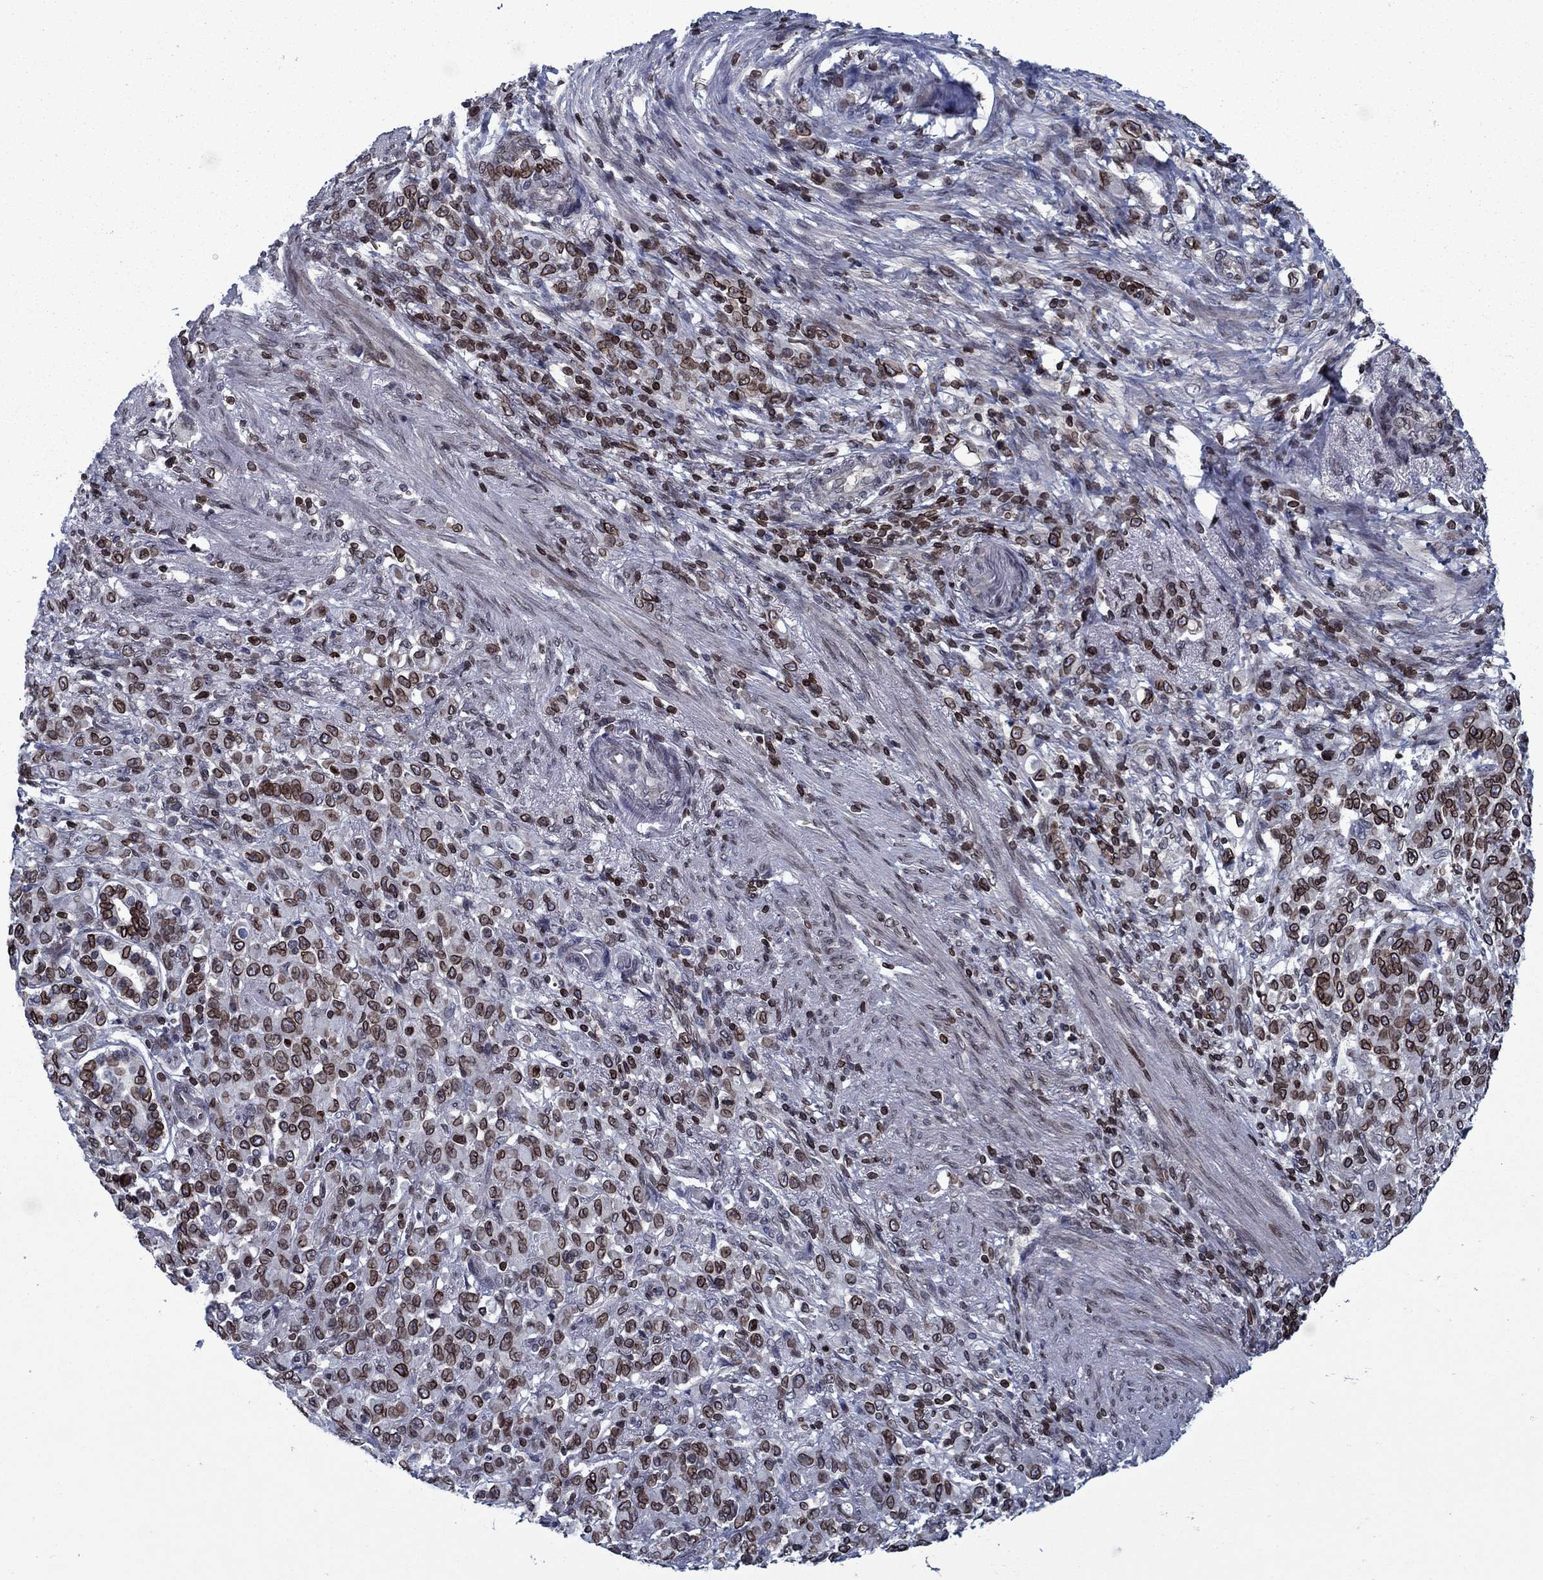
{"staining": {"intensity": "strong", "quantity": ">75%", "location": "cytoplasmic/membranous,nuclear"}, "tissue": "stomach cancer", "cell_type": "Tumor cells", "image_type": "cancer", "snomed": [{"axis": "morphology", "description": "Normal tissue, NOS"}, {"axis": "morphology", "description": "Adenocarcinoma, NOS"}, {"axis": "topography", "description": "Stomach"}], "caption": "Immunohistochemistry (DAB) staining of human stomach adenocarcinoma reveals strong cytoplasmic/membranous and nuclear protein expression in about >75% of tumor cells.", "gene": "SLA", "patient": {"sex": "female", "age": 79}}